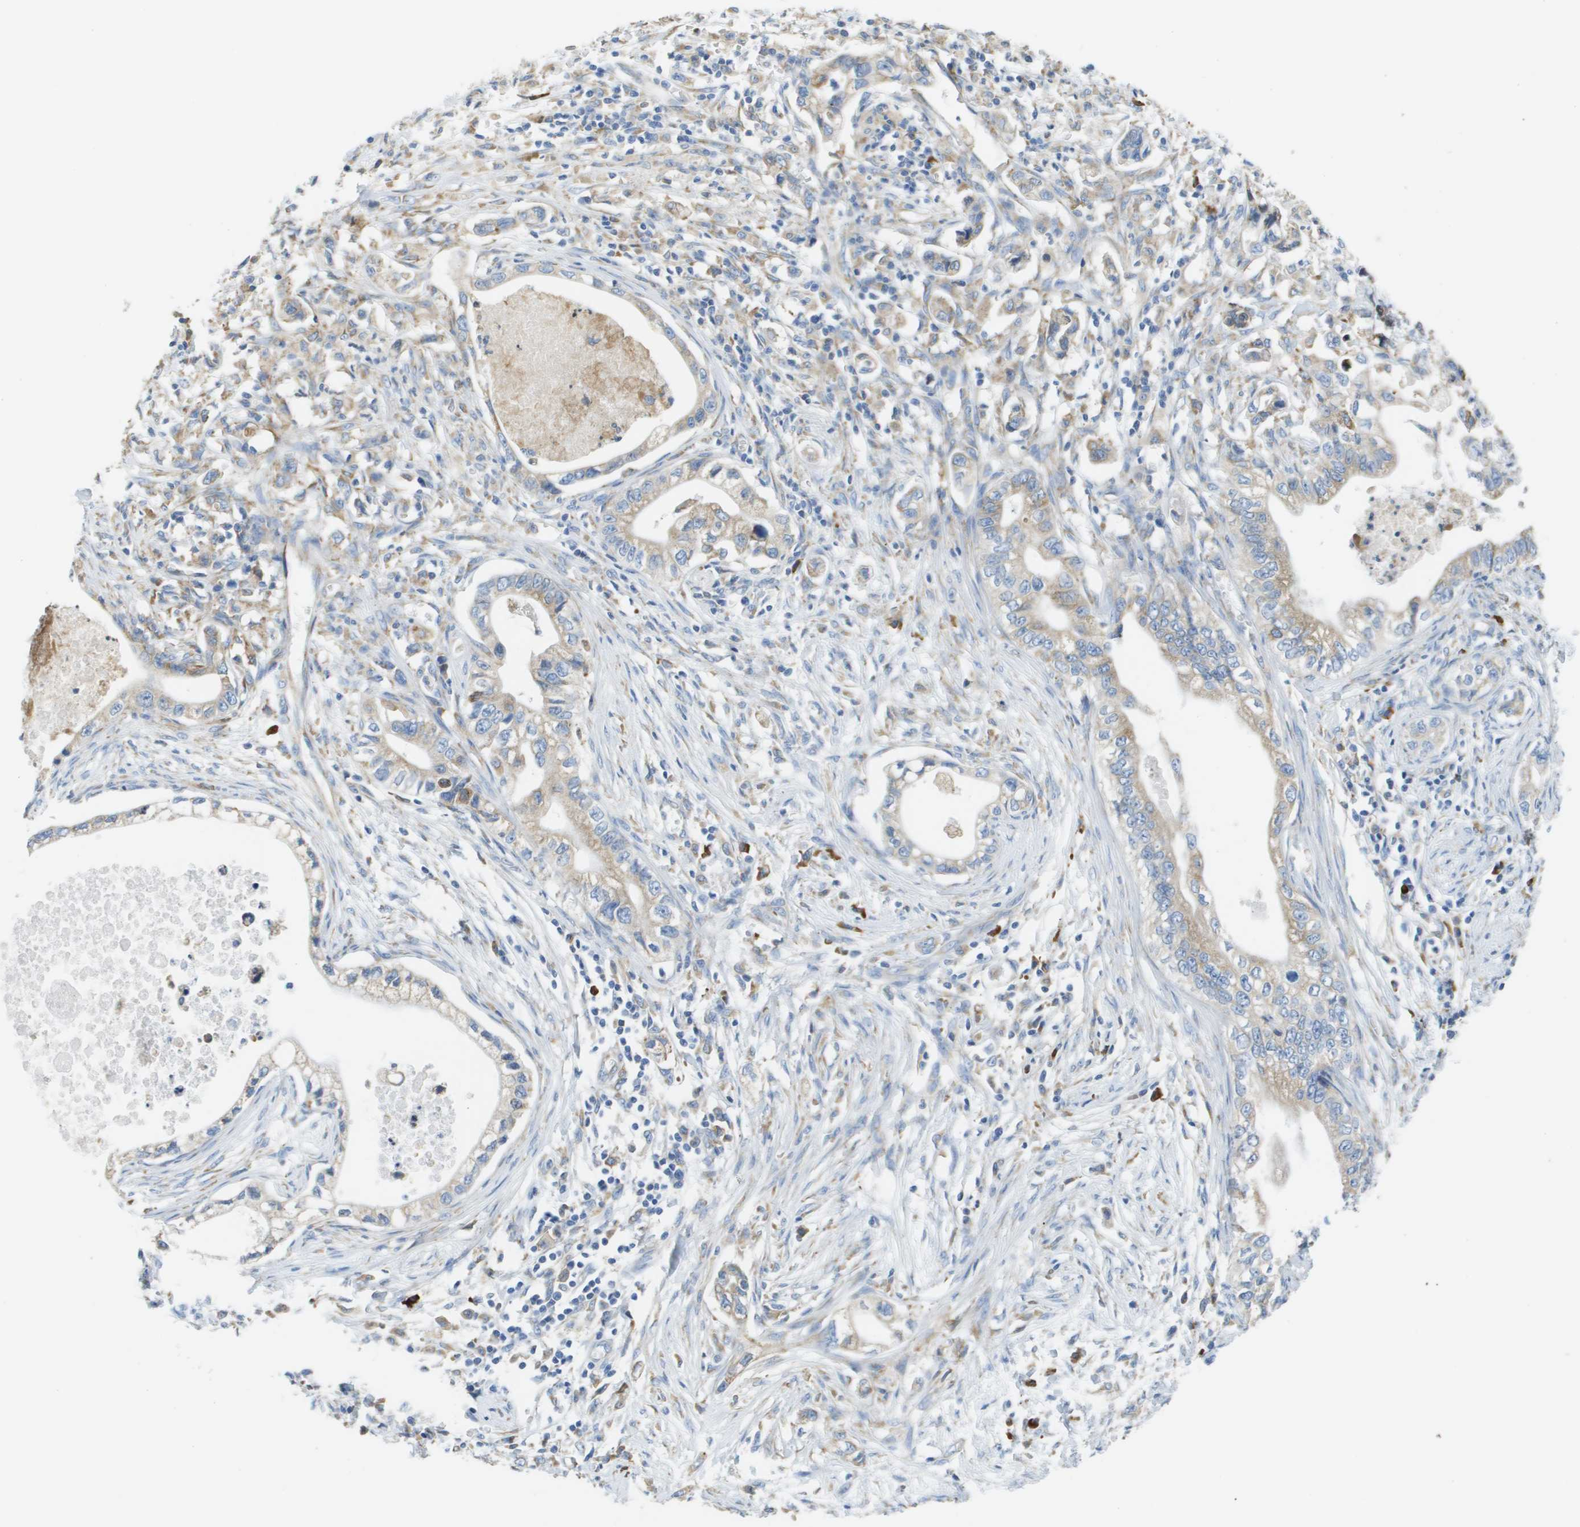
{"staining": {"intensity": "weak", "quantity": "25%-75%", "location": "cytoplasmic/membranous"}, "tissue": "pancreatic cancer", "cell_type": "Tumor cells", "image_type": "cancer", "snomed": [{"axis": "morphology", "description": "Adenocarcinoma, NOS"}, {"axis": "topography", "description": "Pancreas"}], "caption": "Immunohistochemistry (IHC) photomicrograph of neoplastic tissue: pancreatic cancer (adenocarcinoma) stained using IHC displays low levels of weak protein expression localized specifically in the cytoplasmic/membranous of tumor cells, appearing as a cytoplasmic/membranous brown color.", "gene": "SDR42E1", "patient": {"sex": "male", "age": 56}}